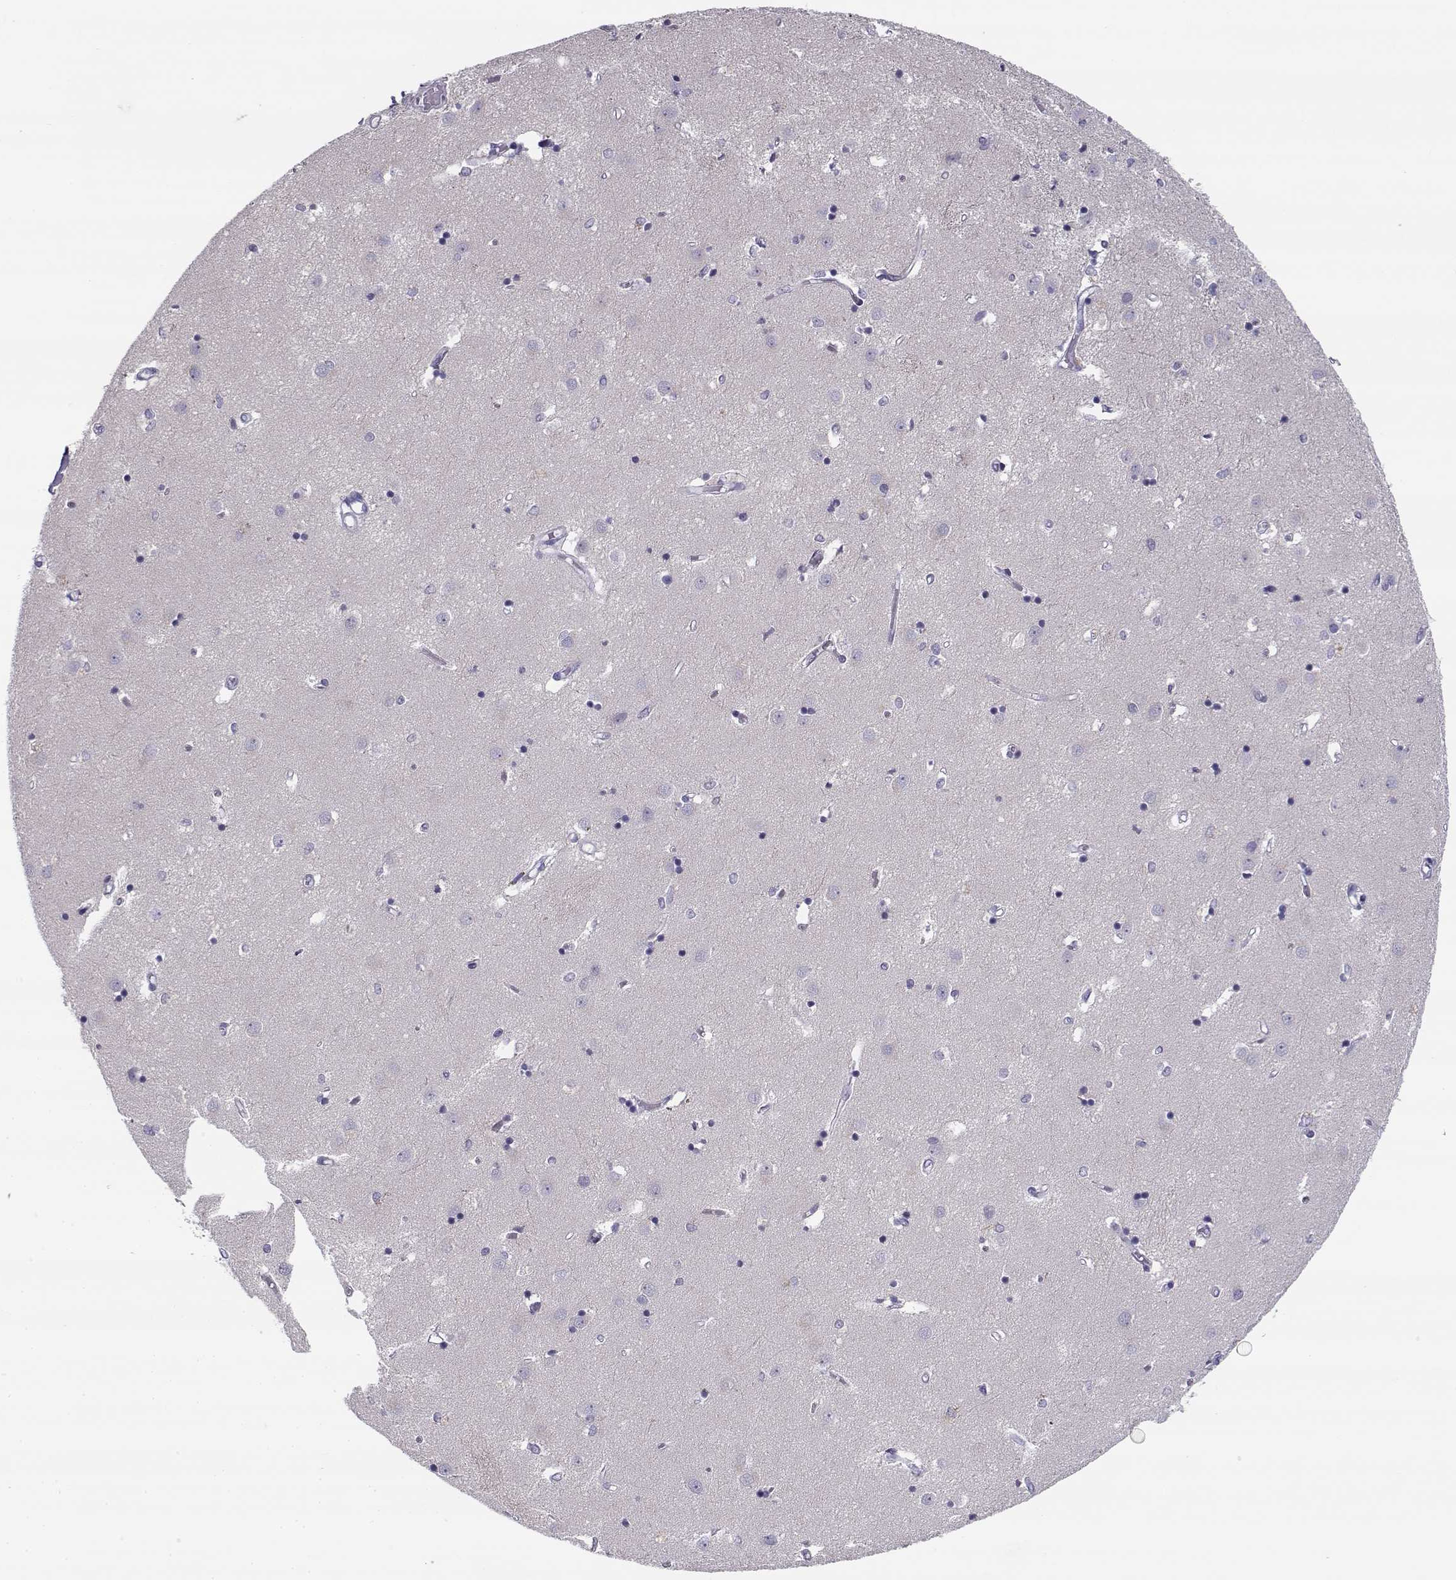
{"staining": {"intensity": "negative", "quantity": "none", "location": "none"}, "tissue": "caudate", "cell_type": "Glial cells", "image_type": "normal", "snomed": [{"axis": "morphology", "description": "Normal tissue, NOS"}, {"axis": "topography", "description": "Lateral ventricle wall"}], "caption": "This image is of normal caudate stained with immunohistochemistry (IHC) to label a protein in brown with the nuclei are counter-stained blue. There is no expression in glial cells. (DAB immunohistochemistry, high magnification).", "gene": "CREB3L3", "patient": {"sex": "male", "age": 54}}